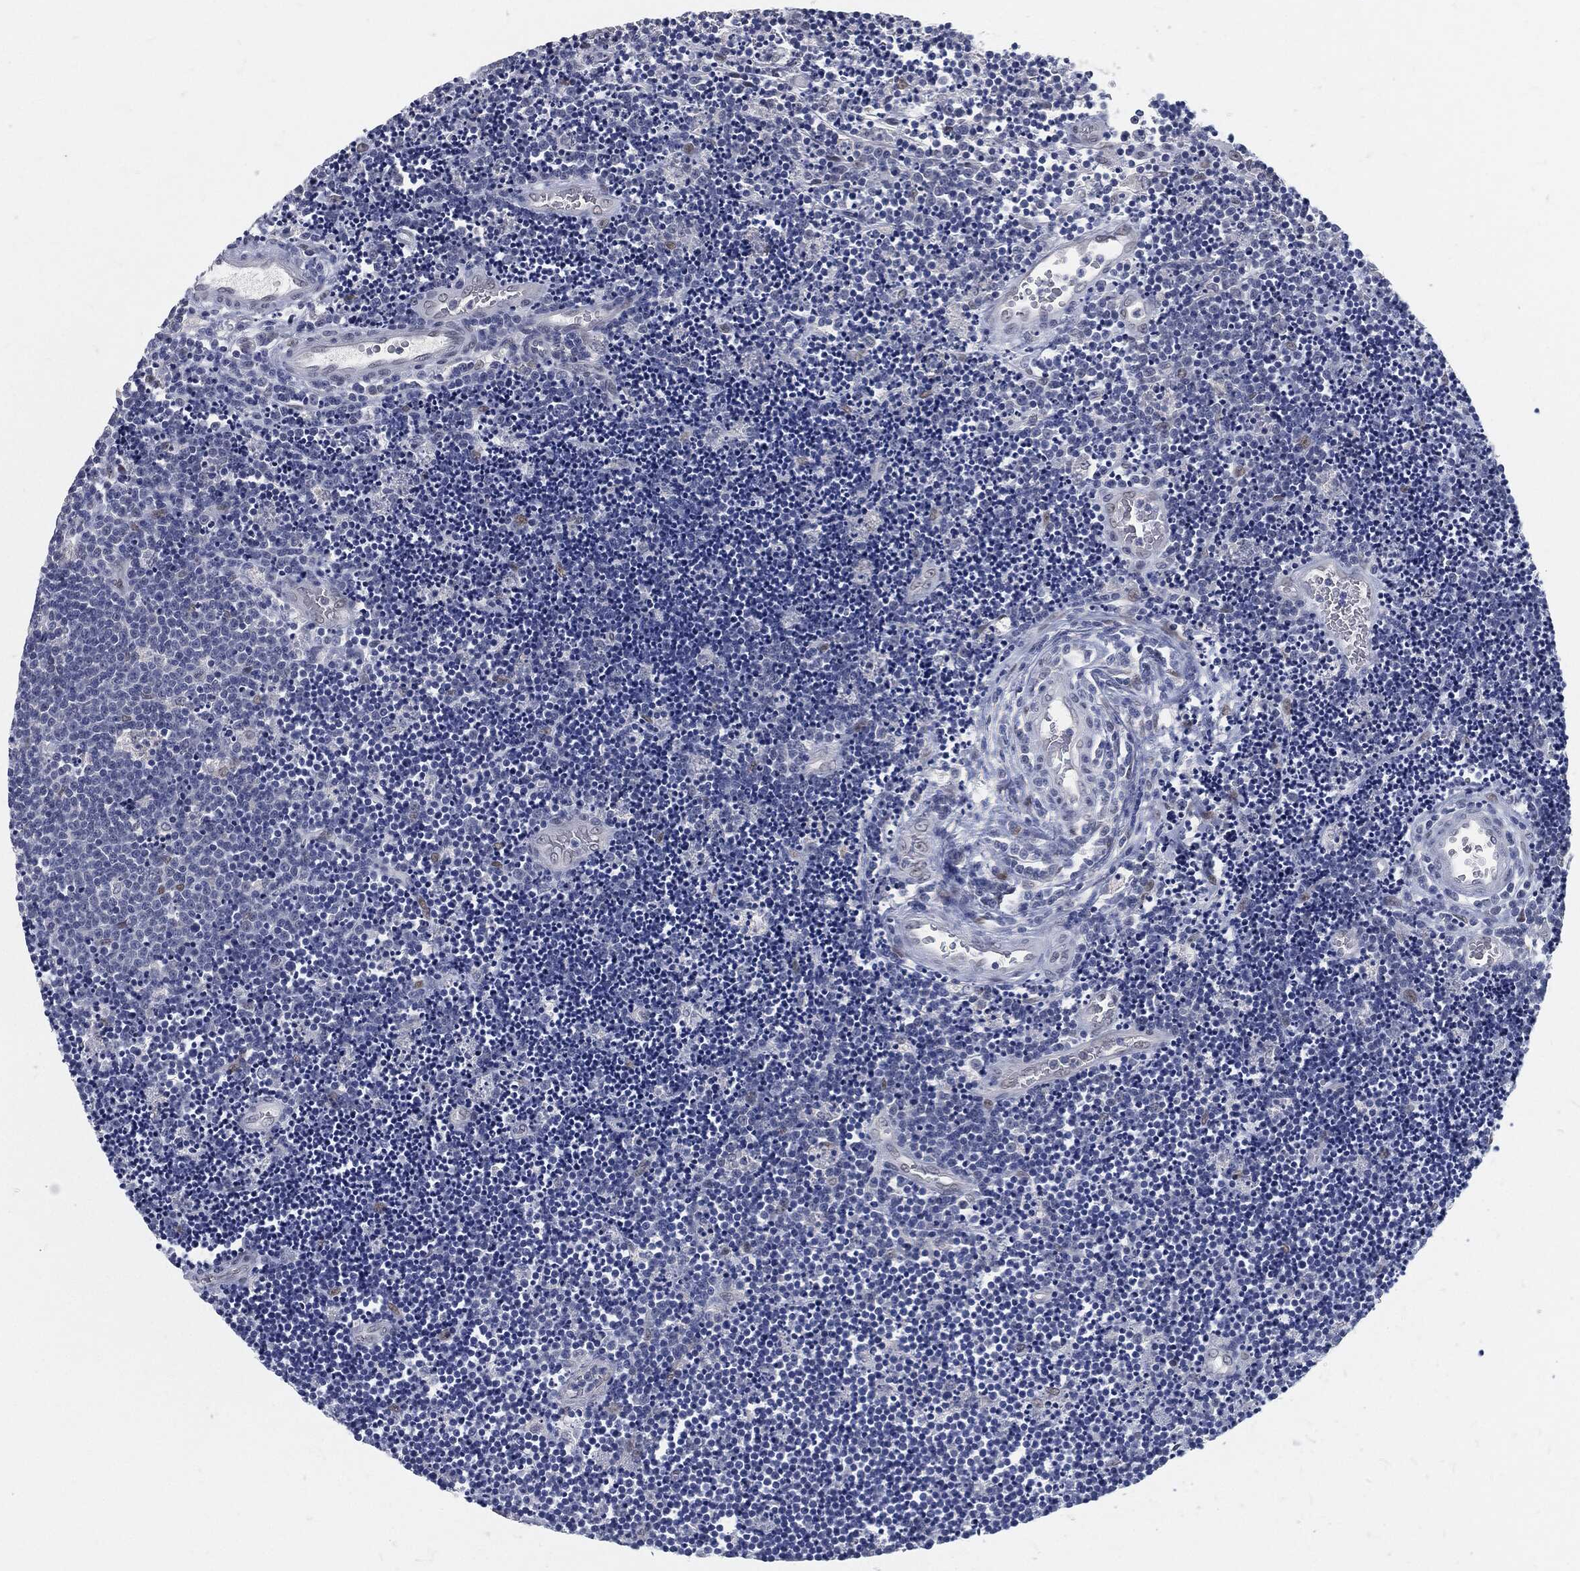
{"staining": {"intensity": "negative", "quantity": "none", "location": "none"}, "tissue": "lymphoma", "cell_type": "Tumor cells", "image_type": "cancer", "snomed": [{"axis": "morphology", "description": "Malignant lymphoma, non-Hodgkin's type, Low grade"}, {"axis": "topography", "description": "Brain"}], "caption": "DAB (3,3'-diaminobenzidine) immunohistochemical staining of human lymphoma exhibits no significant expression in tumor cells.", "gene": "PROM1", "patient": {"sex": "female", "age": 66}}